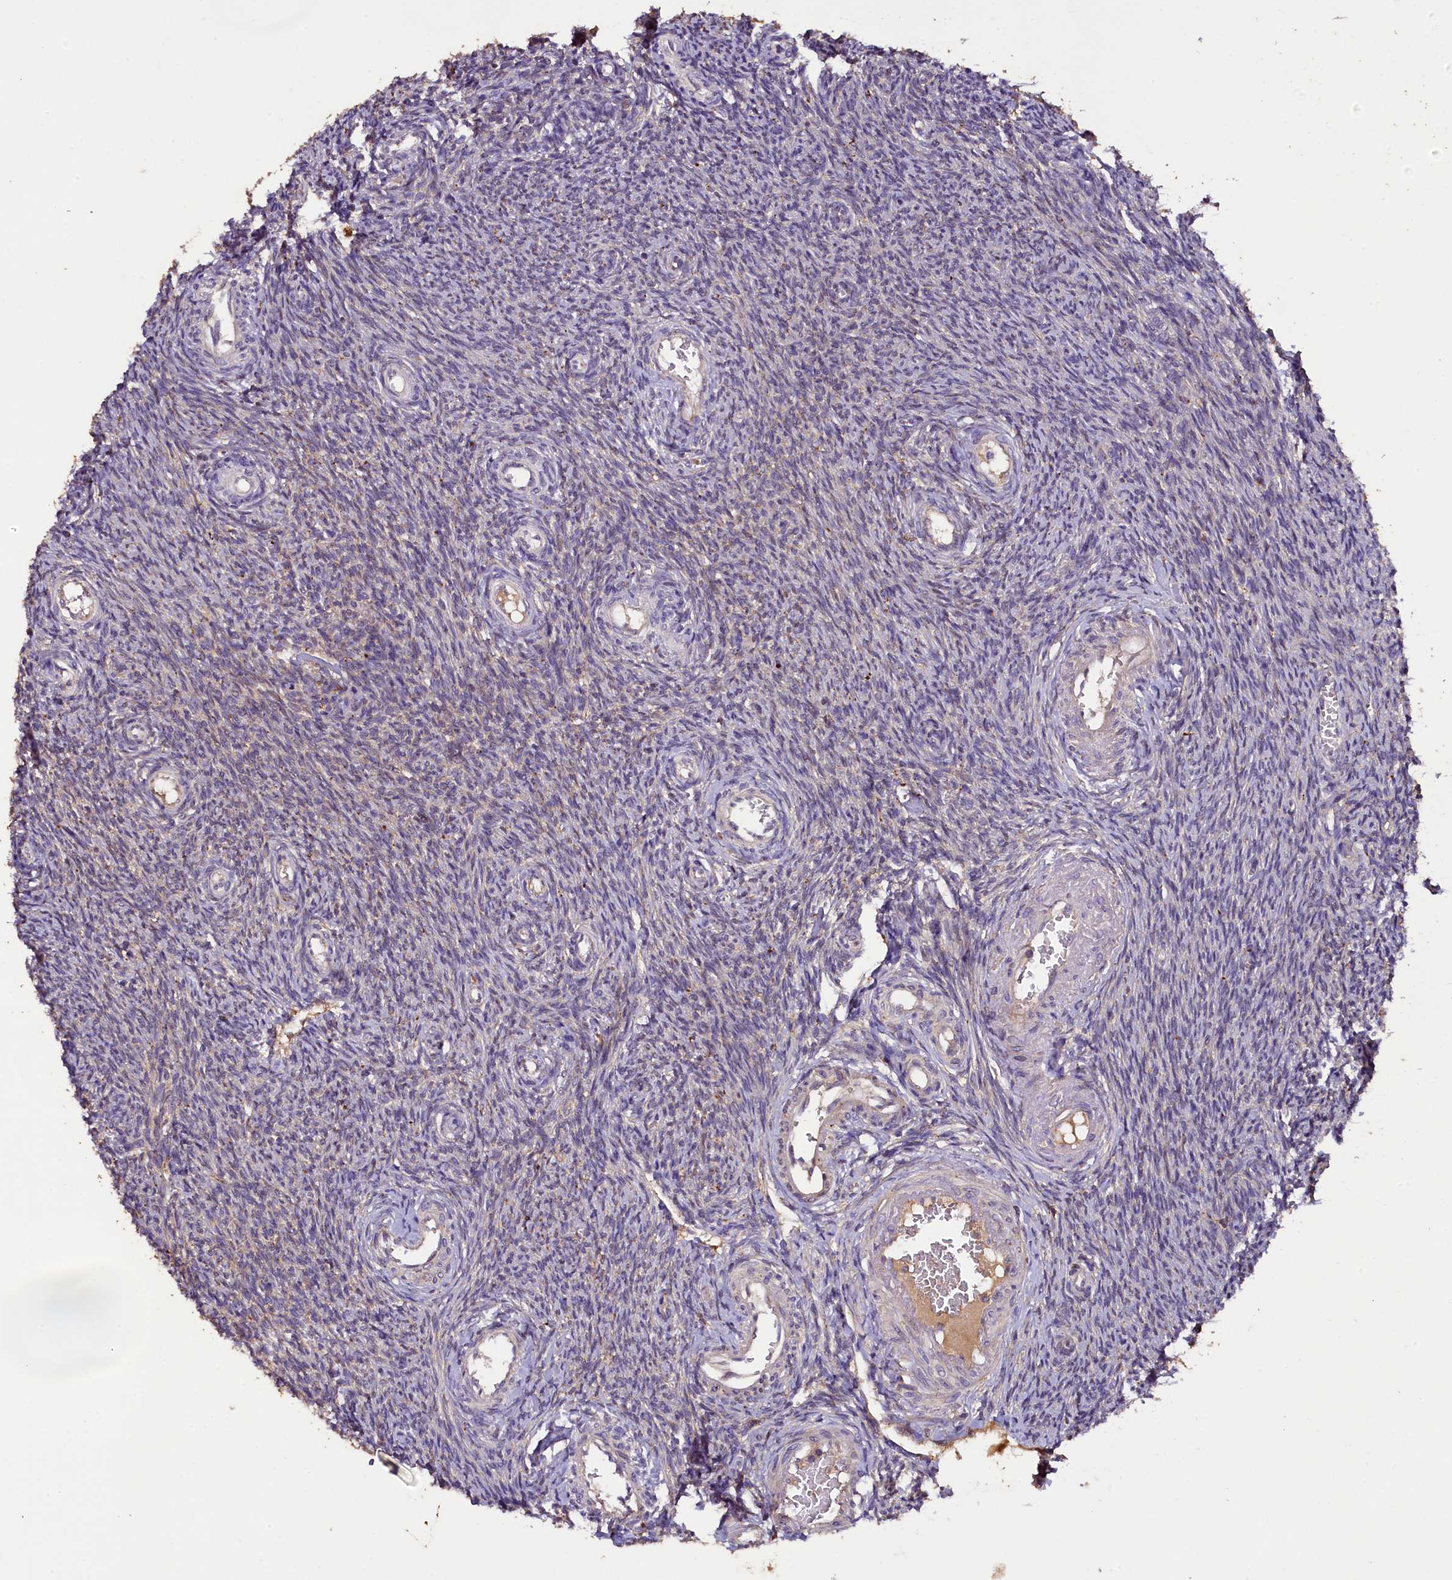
{"staining": {"intensity": "weak", "quantity": "25%-75%", "location": "cytoplasmic/membranous"}, "tissue": "ovary", "cell_type": "Ovarian stroma cells", "image_type": "normal", "snomed": [{"axis": "morphology", "description": "Normal tissue, NOS"}, {"axis": "topography", "description": "Ovary"}], "caption": "Immunohistochemistry micrograph of normal ovary stained for a protein (brown), which displays low levels of weak cytoplasmic/membranous expression in approximately 25%-75% of ovarian stroma cells.", "gene": "PLXNB1", "patient": {"sex": "female", "age": 44}}